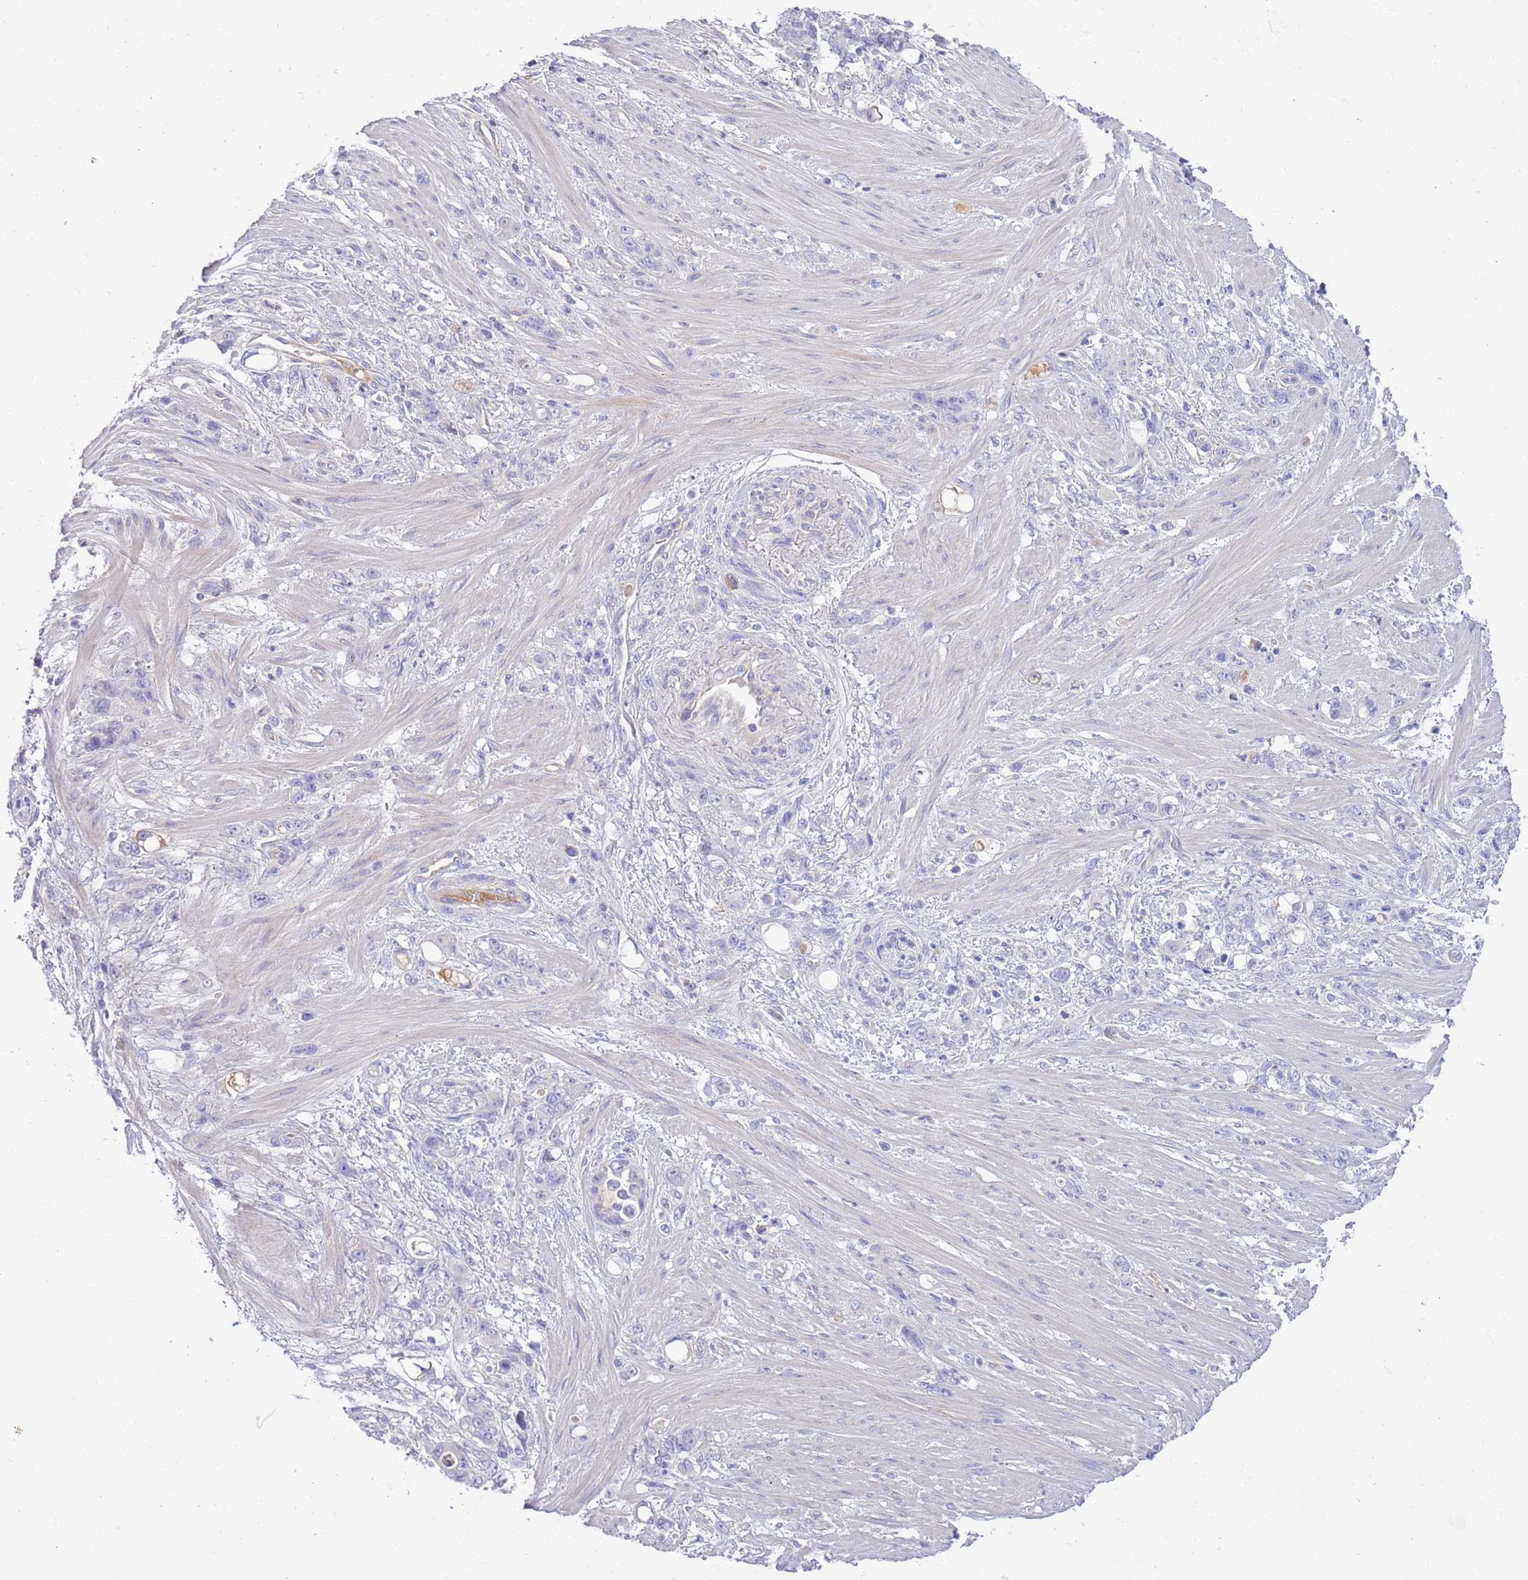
{"staining": {"intensity": "negative", "quantity": "none", "location": "none"}, "tissue": "stomach cancer", "cell_type": "Tumor cells", "image_type": "cancer", "snomed": [{"axis": "morphology", "description": "Normal tissue, NOS"}, {"axis": "morphology", "description": "Adenocarcinoma, NOS"}, {"axis": "topography", "description": "Stomach"}], "caption": "This is an IHC photomicrograph of human stomach adenocarcinoma. There is no staining in tumor cells.", "gene": "IGFL4", "patient": {"sex": "female", "age": 79}}